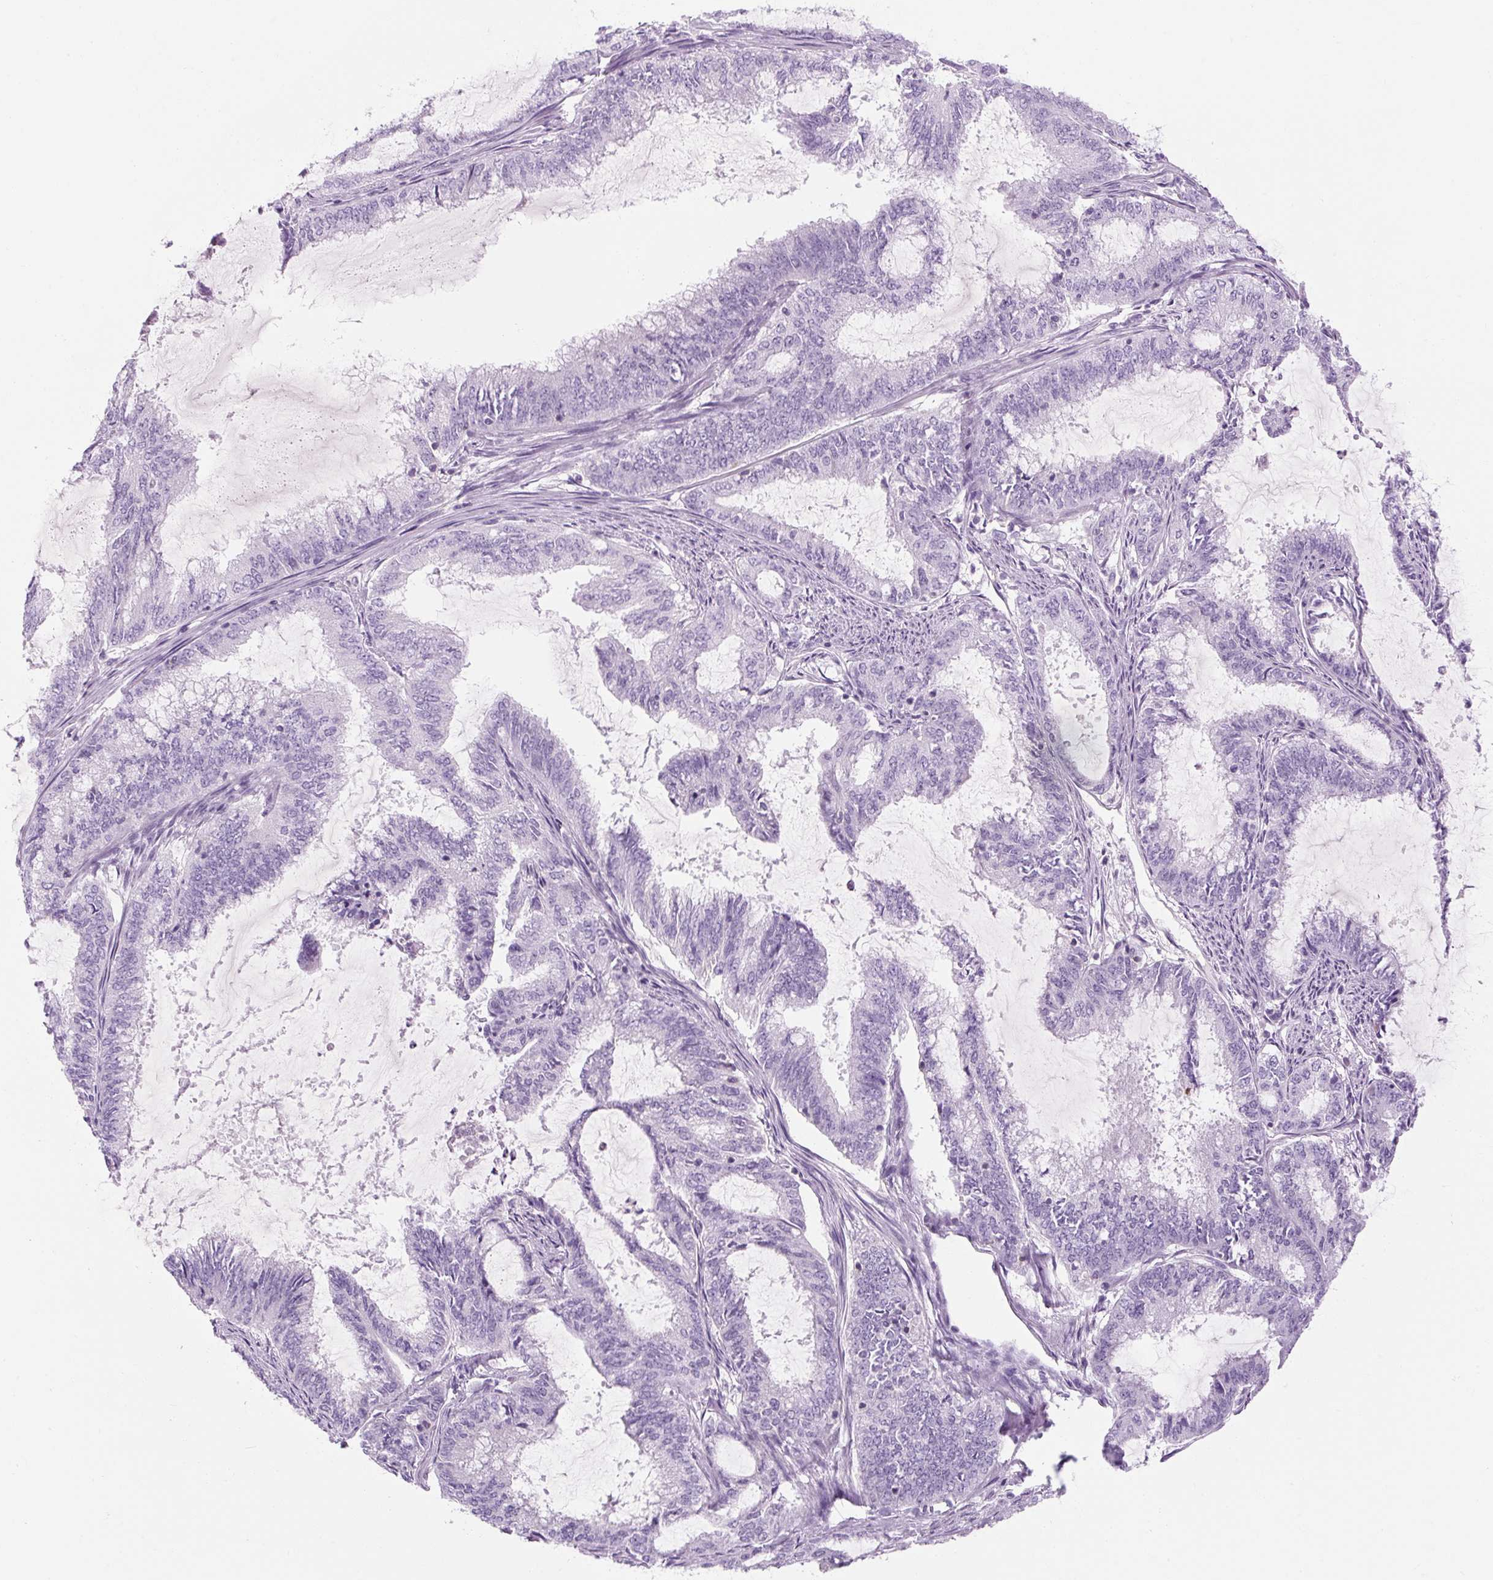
{"staining": {"intensity": "negative", "quantity": "none", "location": "none"}, "tissue": "endometrial cancer", "cell_type": "Tumor cells", "image_type": "cancer", "snomed": [{"axis": "morphology", "description": "Adenocarcinoma, NOS"}, {"axis": "topography", "description": "Endometrium"}], "caption": "There is no significant positivity in tumor cells of endometrial cancer.", "gene": "TIGD2", "patient": {"sex": "female", "age": 51}}